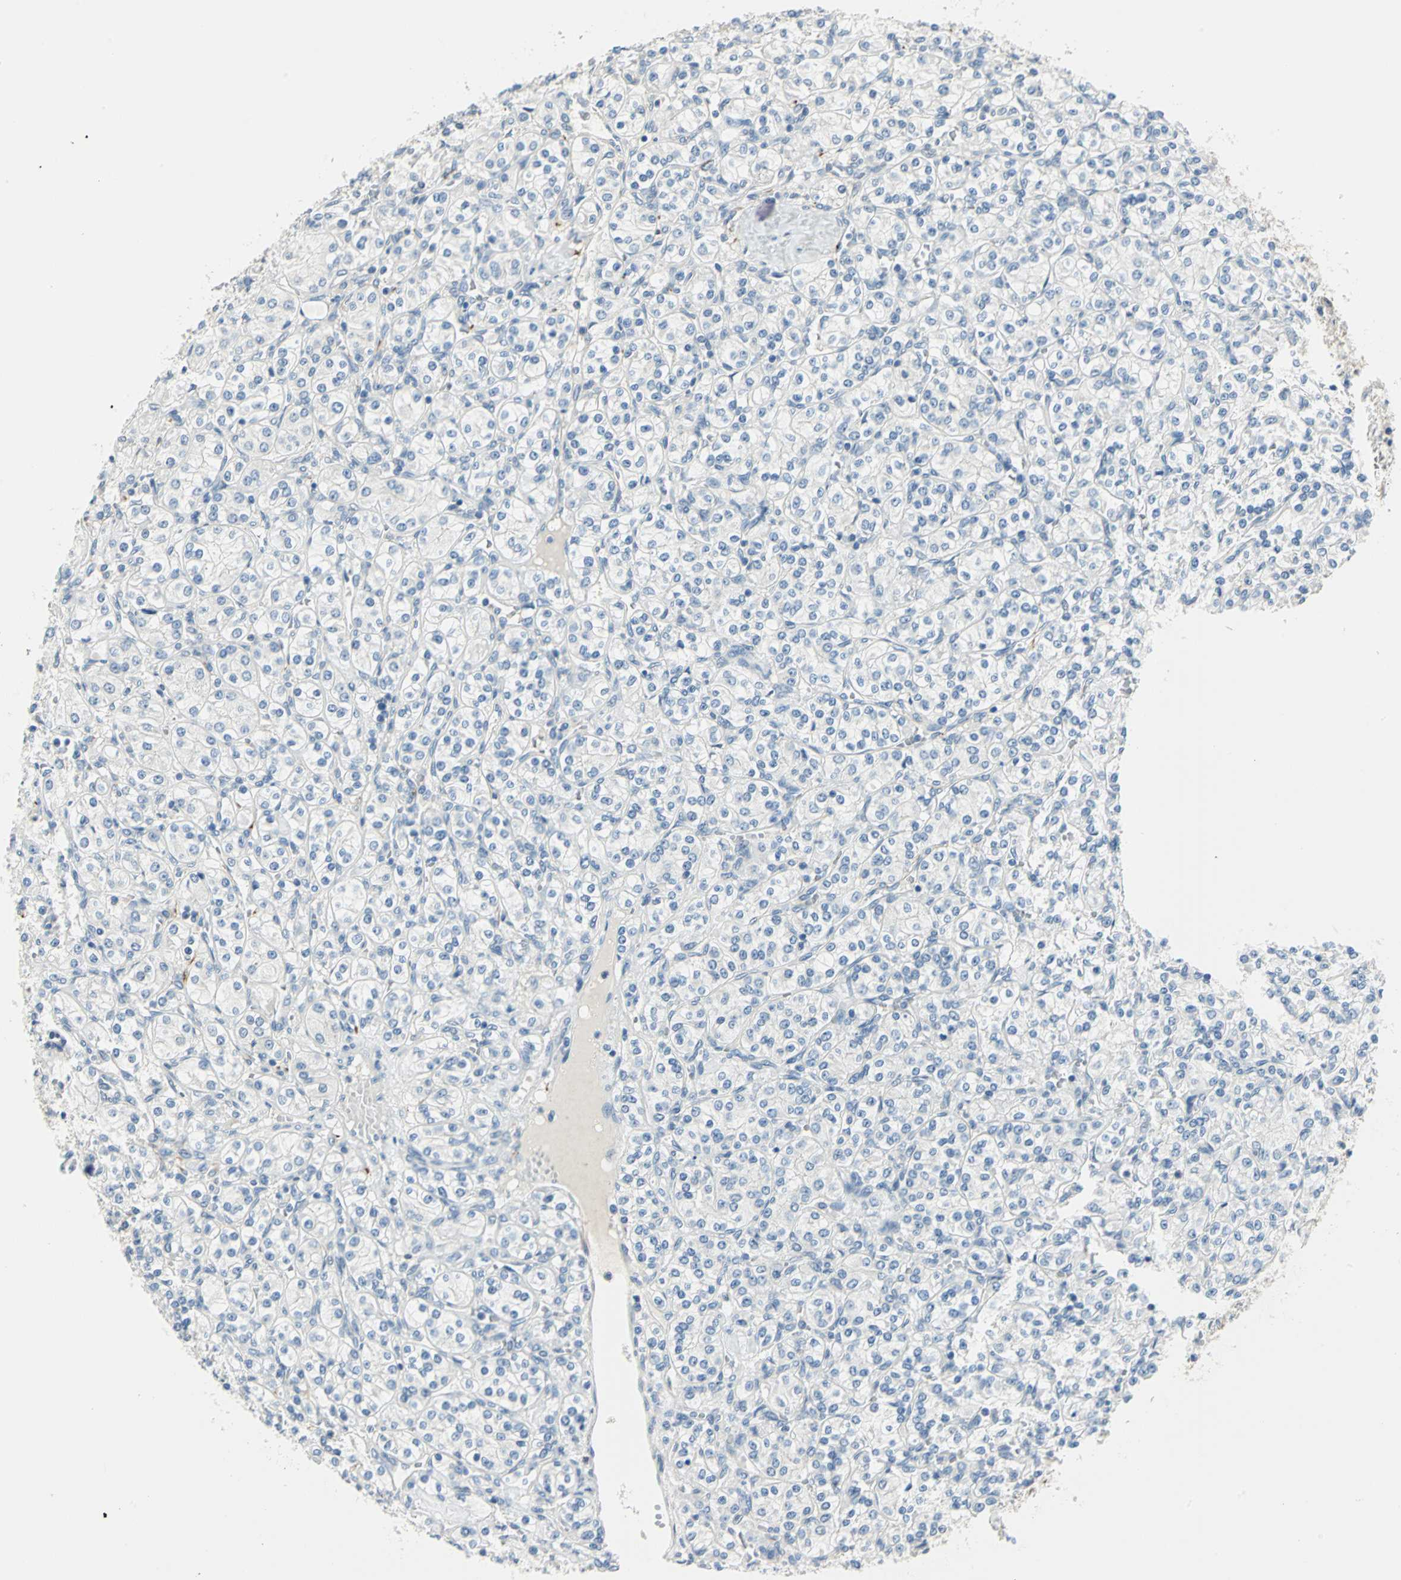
{"staining": {"intensity": "negative", "quantity": "none", "location": "none"}, "tissue": "renal cancer", "cell_type": "Tumor cells", "image_type": "cancer", "snomed": [{"axis": "morphology", "description": "Adenocarcinoma, NOS"}, {"axis": "topography", "description": "Kidney"}], "caption": "A high-resolution image shows immunohistochemistry staining of renal cancer (adenocarcinoma), which reveals no significant positivity in tumor cells.", "gene": "UCHL1", "patient": {"sex": "male", "age": 77}}